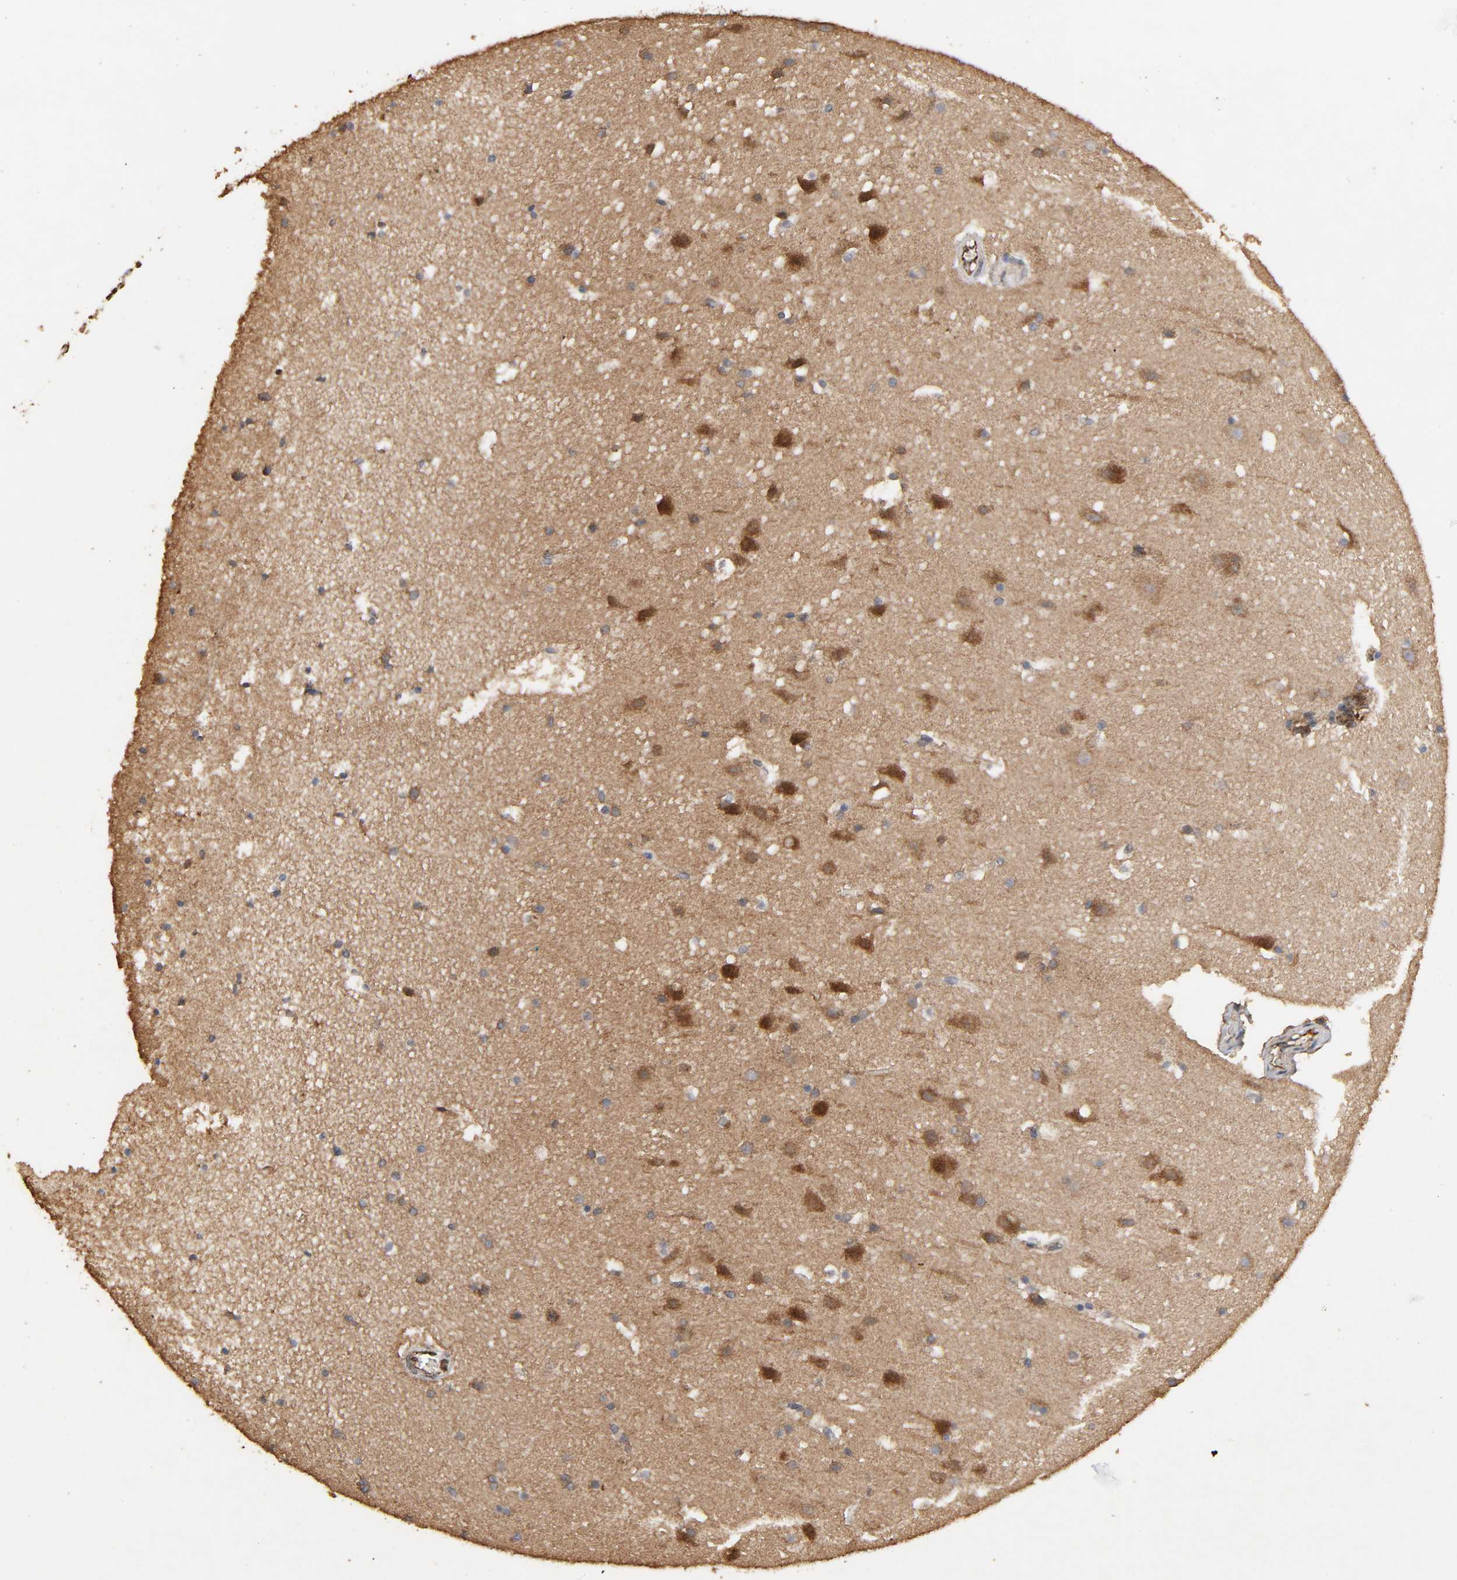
{"staining": {"intensity": "moderate", "quantity": ">75%", "location": "cytoplasmic/membranous"}, "tissue": "cerebral cortex", "cell_type": "Endothelial cells", "image_type": "normal", "snomed": [{"axis": "morphology", "description": "Normal tissue, NOS"}, {"axis": "topography", "description": "Cerebral cortex"}], "caption": "A photomicrograph of cerebral cortex stained for a protein demonstrates moderate cytoplasmic/membranous brown staining in endothelial cells. (DAB (3,3'-diaminobenzidine) IHC, brown staining for protein, blue staining for nuclei).", "gene": "POR", "patient": {"sex": "male", "age": 45}}